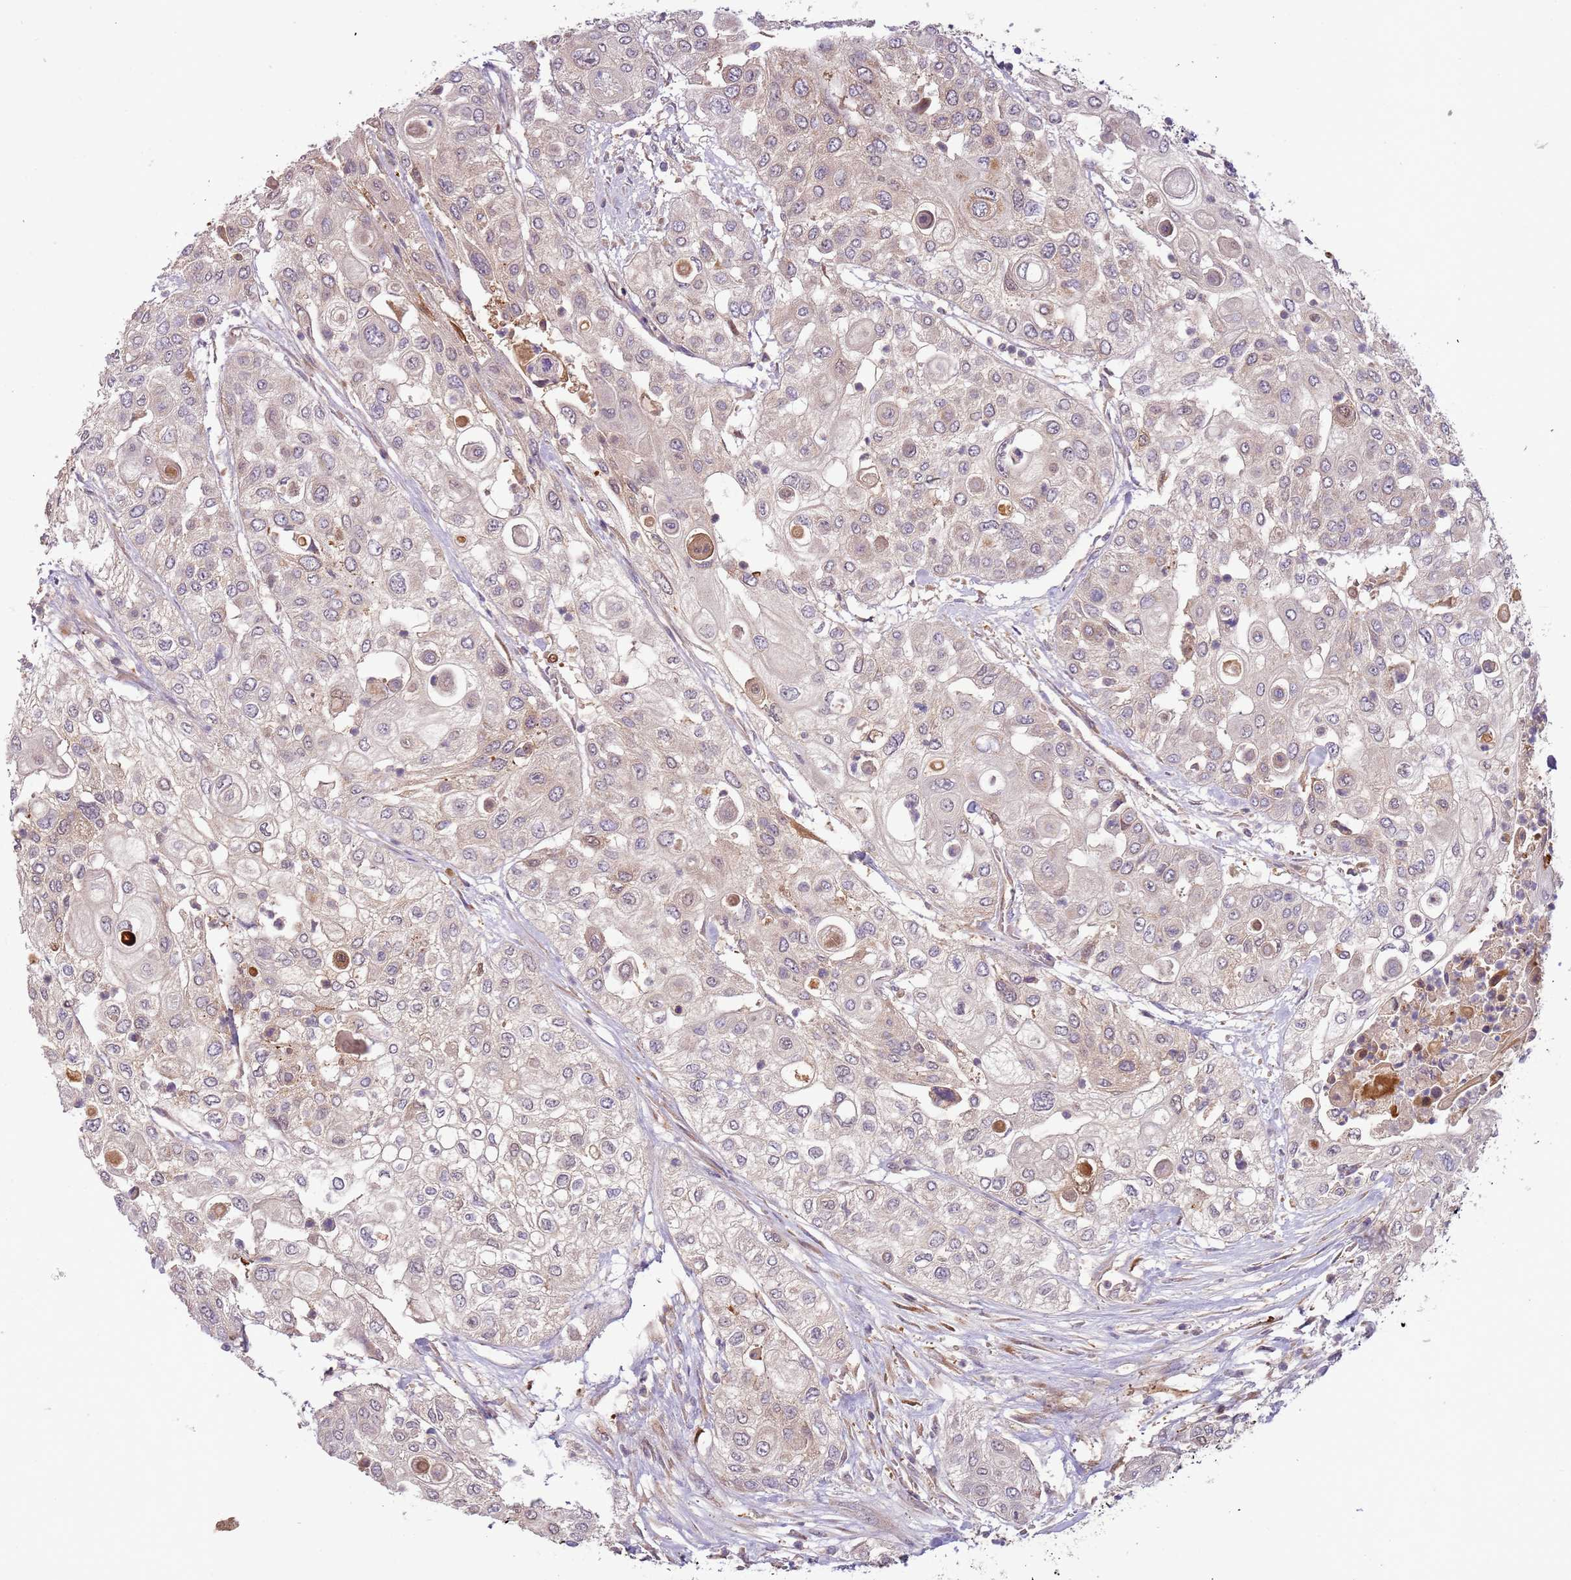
{"staining": {"intensity": "negative", "quantity": "none", "location": "none"}, "tissue": "urothelial cancer", "cell_type": "Tumor cells", "image_type": "cancer", "snomed": [{"axis": "morphology", "description": "Urothelial carcinoma, High grade"}, {"axis": "topography", "description": "Urinary bladder"}], "caption": "Tumor cells show no significant staining in high-grade urothelial carcinoma.", "gene": "FECH", "patient": {"sex": "female", "age": 79}}